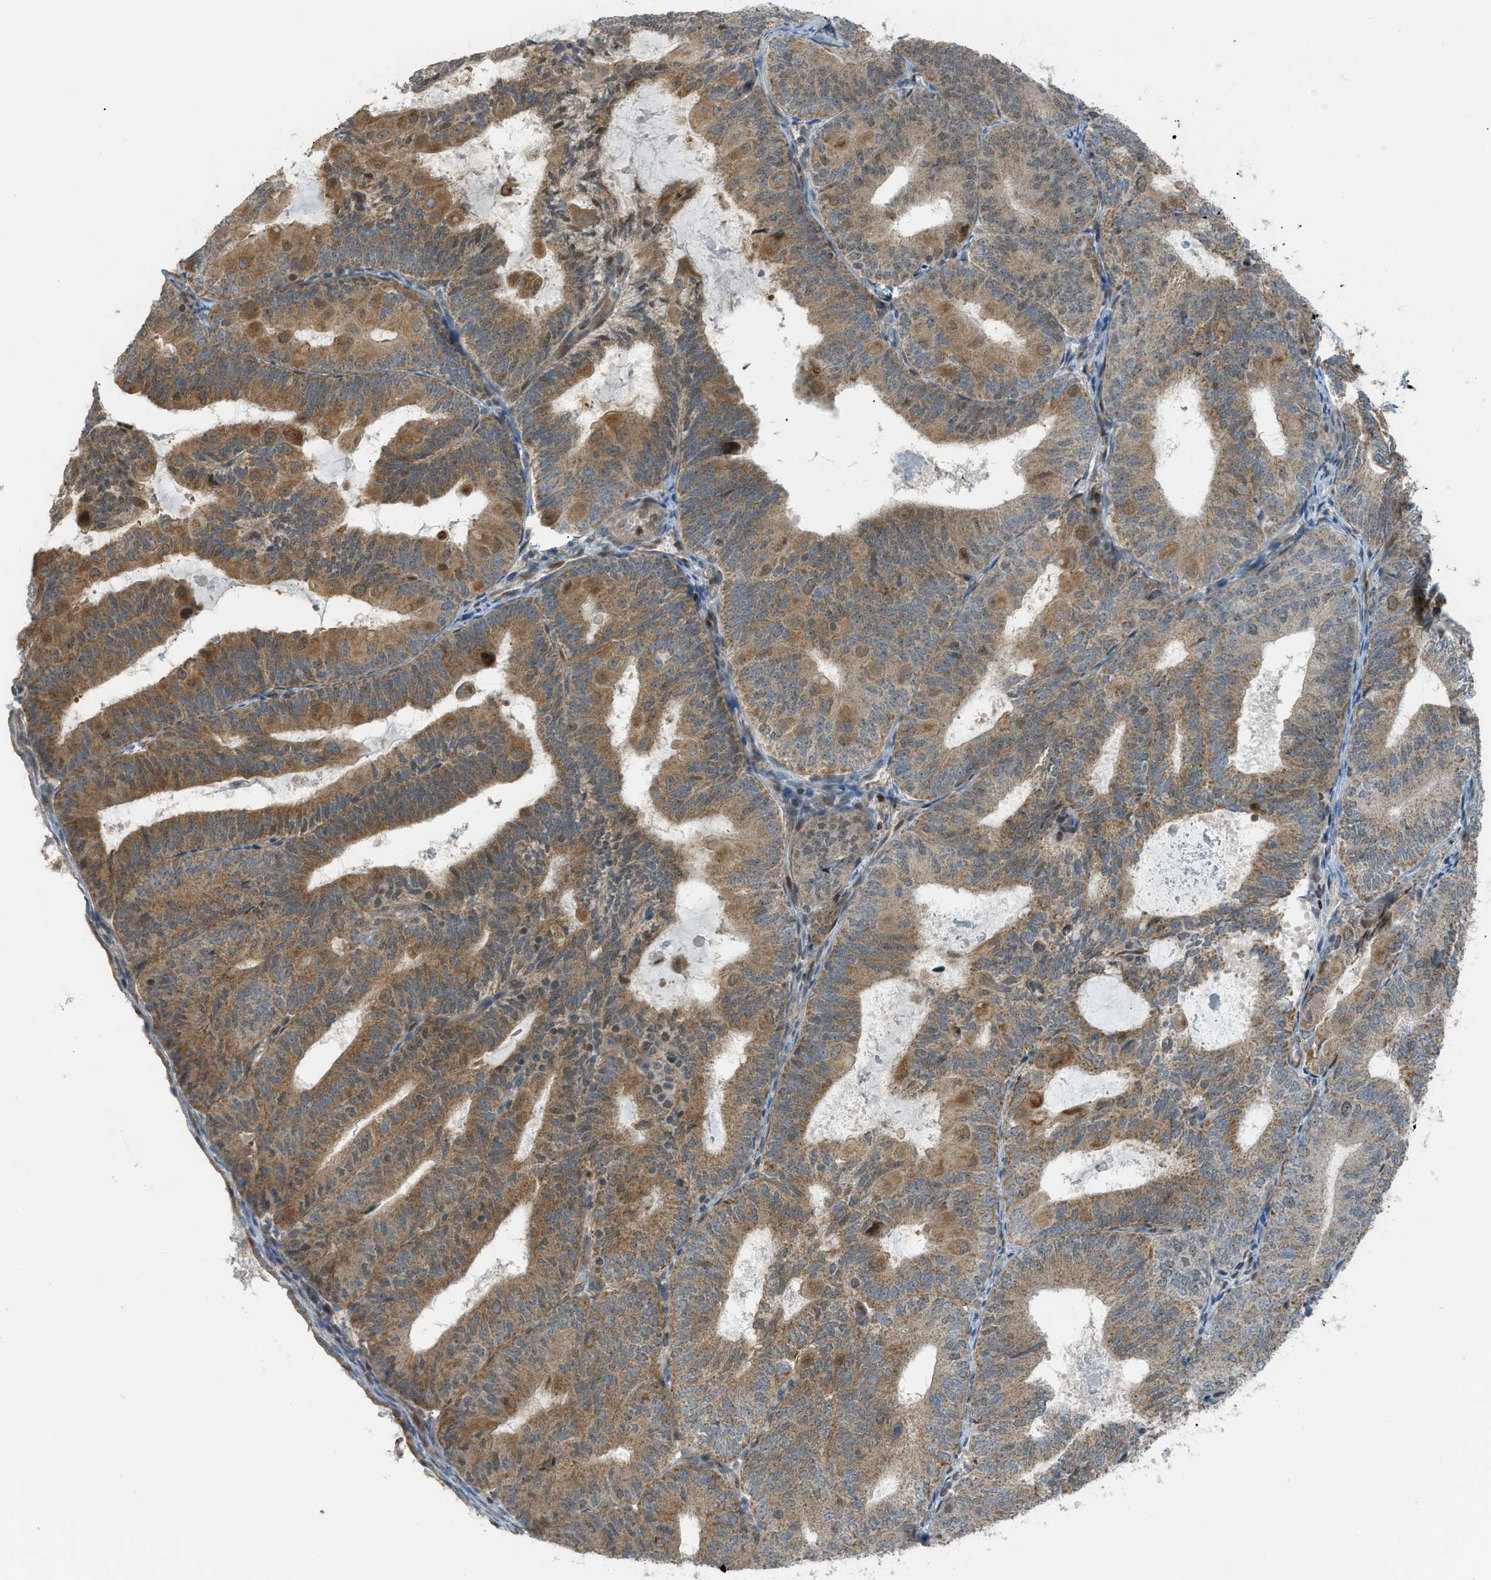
{"staining": {"intensity": "moderate", "quantity": ">75%", "location": "cytoplasmic/membranous,nuclear"}, "tissue": "endometrial cancer", "cell_type": "Tumor cells", "image_type": "cancer", "snomed": [{"axis": "morphology", "description": "Adenocarcinoma, NOS"}, {"axis": "topography", "description": "Endometrium"}], "caption": "This photomicrograph reveals endometrial adenocarcinoma stained with immunohistochemistry (IHC) to label a protein in brown. The cytoplasmic/membranous and nuclear of tumor cells show moderate positivity for the protein. Nuclei are counter-stained blue.", "gene": "CCDC186", "patient": {"sex": "female", "age": 81}}